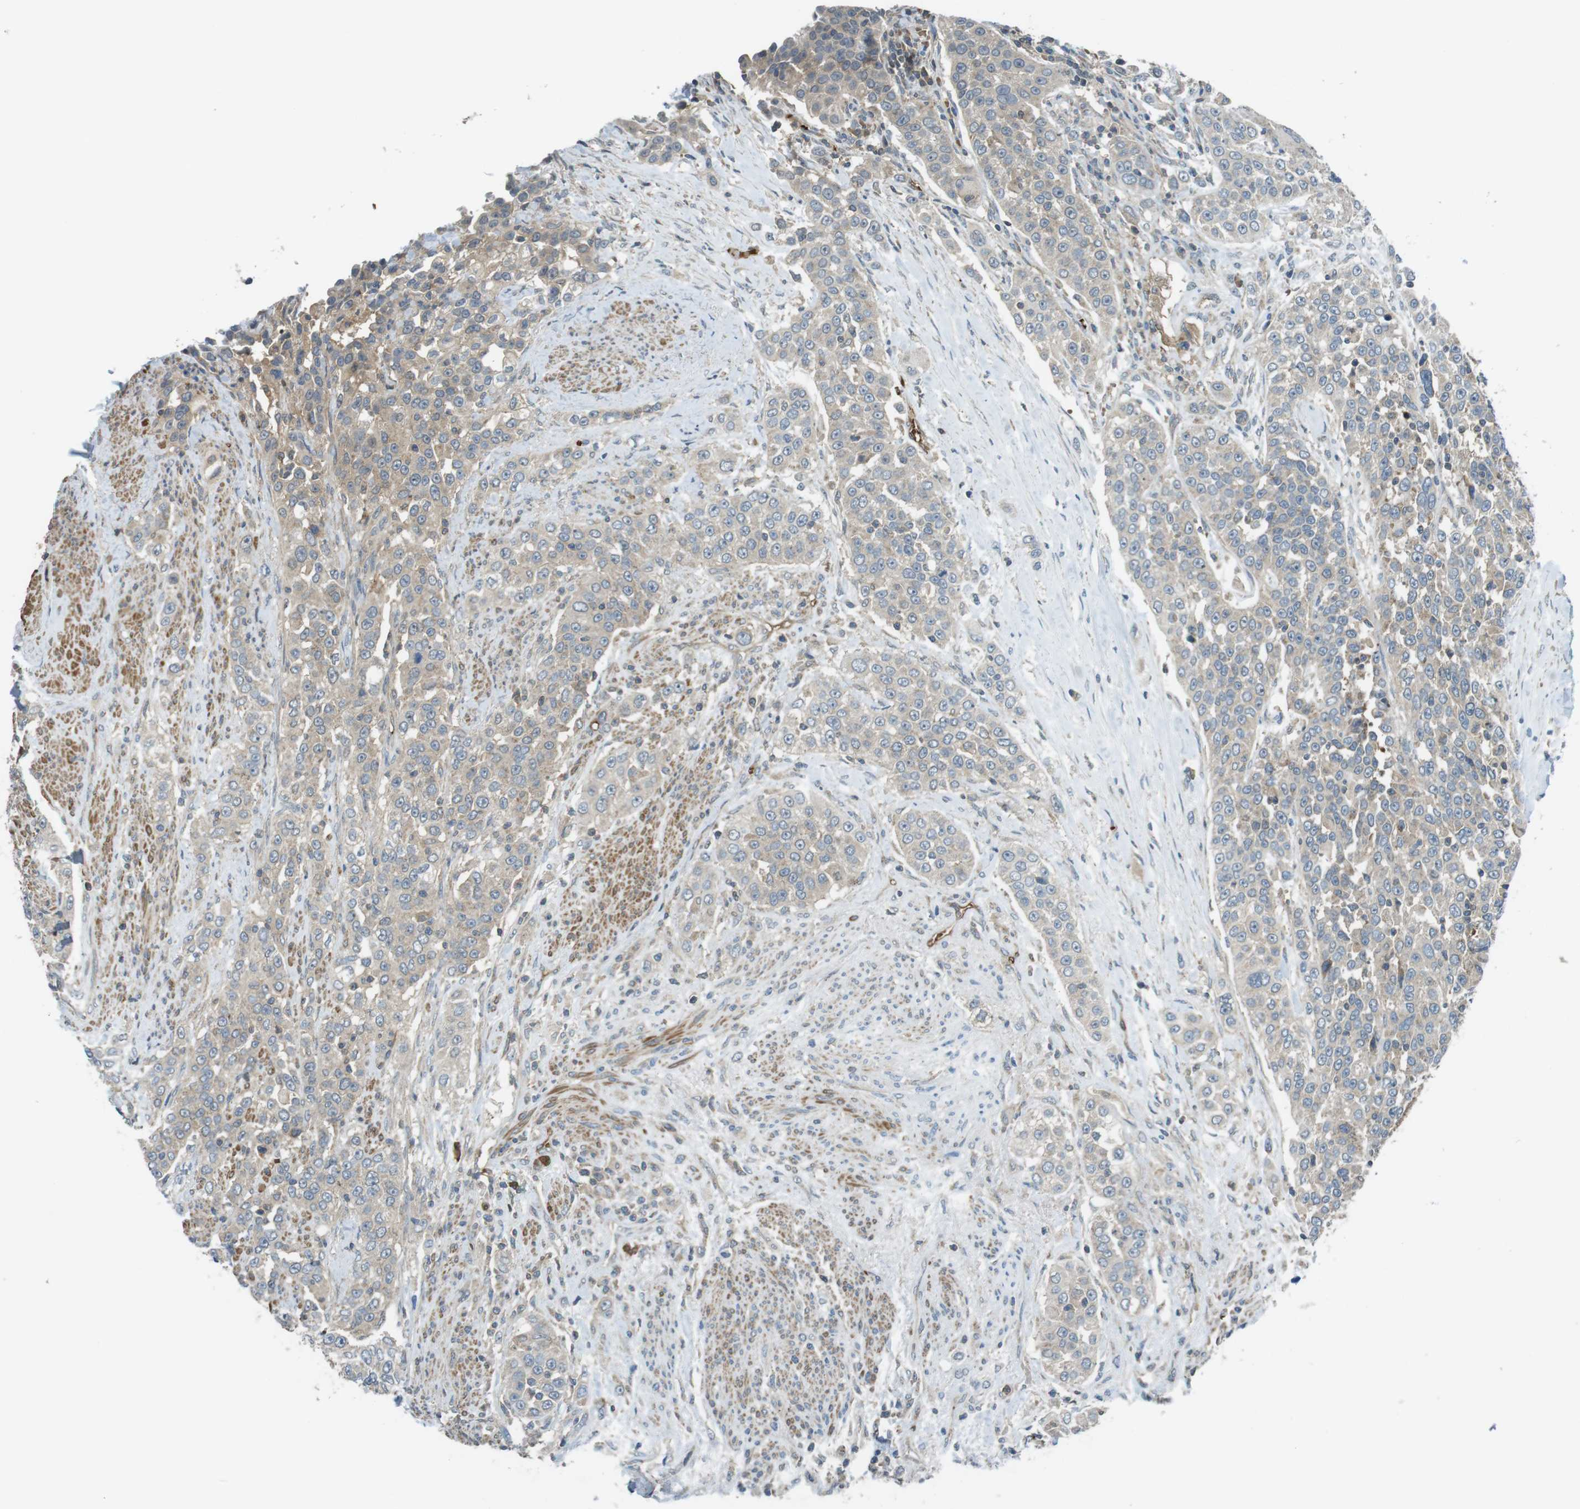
{"staining": {"intensity": "weak", "quantity": "<25%", "location": "cytoplasmic/membranous"}, "tissue": "urothelial cancer", "cell_type": "Tumor cells", "image_type": "cancer", "snomed": [{"axis": "morphology", "description": "Urothelial carcinoma, High grade"}, {"axis": "topography", "description": "Urinary bladder"}], "caption": "Urothelial cancer was stained to show a protein in brown. There is no significant staining in tumor cells.", "gene": "LRRC3B", "patient": {"sex": "female", "age": 80}}